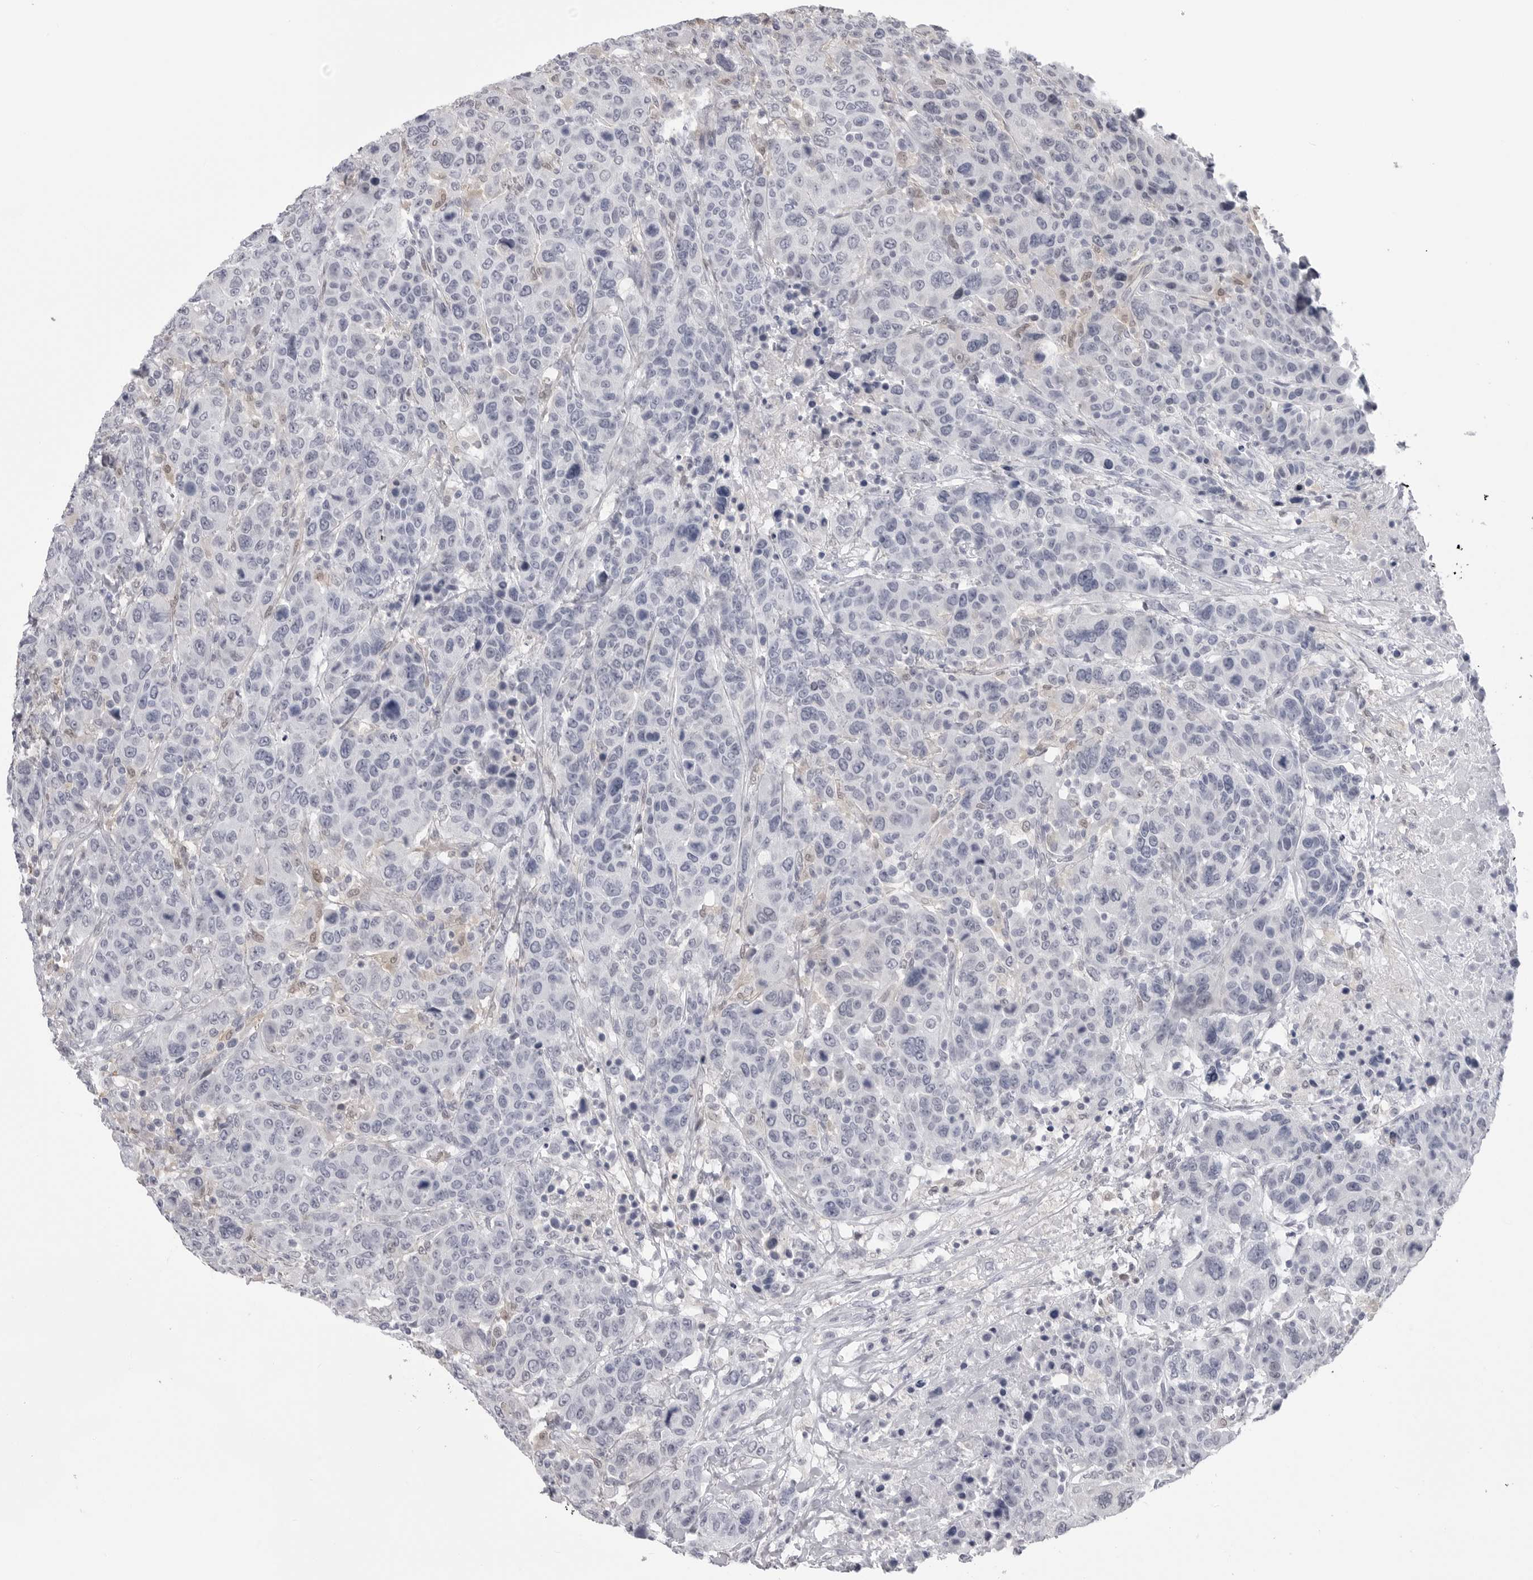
{"staining": {"intensity": "negative", "quantity": "none", "location": "none"}, "tissue": "breast cancer", "cell_type": "Tumor cells", "image_type": "cancer", "snomed": [{"axis": "morphology", "description": "Duct carcinoma"}, {"axis": "topography", "description": "Breast"}], "caption": "A high-resolution image shows immunohistochemistry (IHC) staining of breast cancer (intraductal carcinoma), which demonstrates no significant positivity in tumor cells.", "gene": "PNPO", "patient": {"sex": "female", "age": 37}}